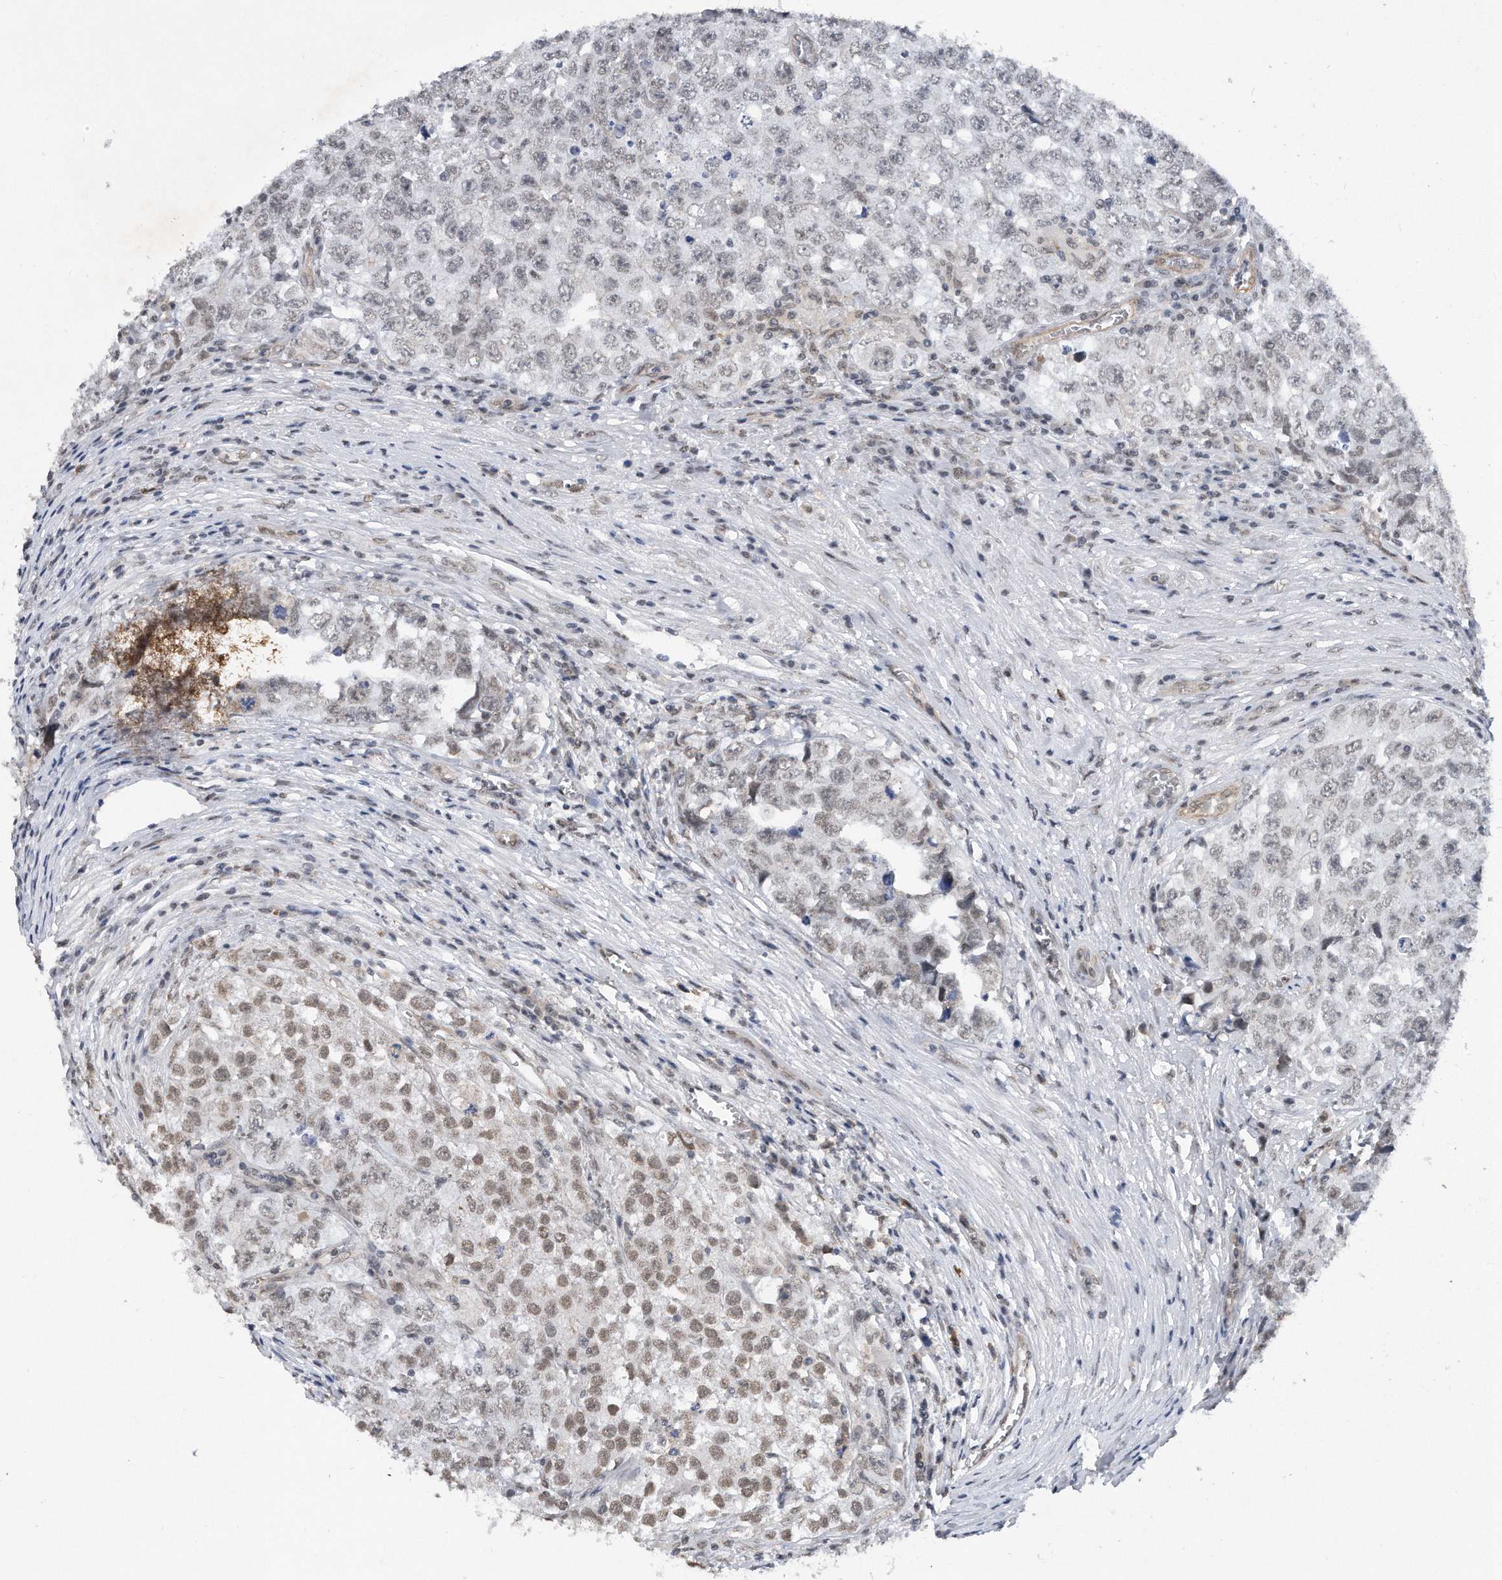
{"staining": {"intensity": "moderate", "quantity": ">75%", "location": "nuclear"}, "tissue": "testis cancer", "cell_type": "Tumor cells", "image_type": "cancer", "snomed": [{"axis": "morphology", "description": "Seminoma, NOS"}, {"axis": "morphology", "description": "Carcinoma, Embryonal, NOS"}, {"axis": "topography", "description": "Testis"}], "caption": "Testis cancer stained for a protein (brown) exhibits moderate nuclear positive staining in about >75% of tumor cells.", "gene": "TP53INP1", "patient": {"sex": "male", "age": 43}}